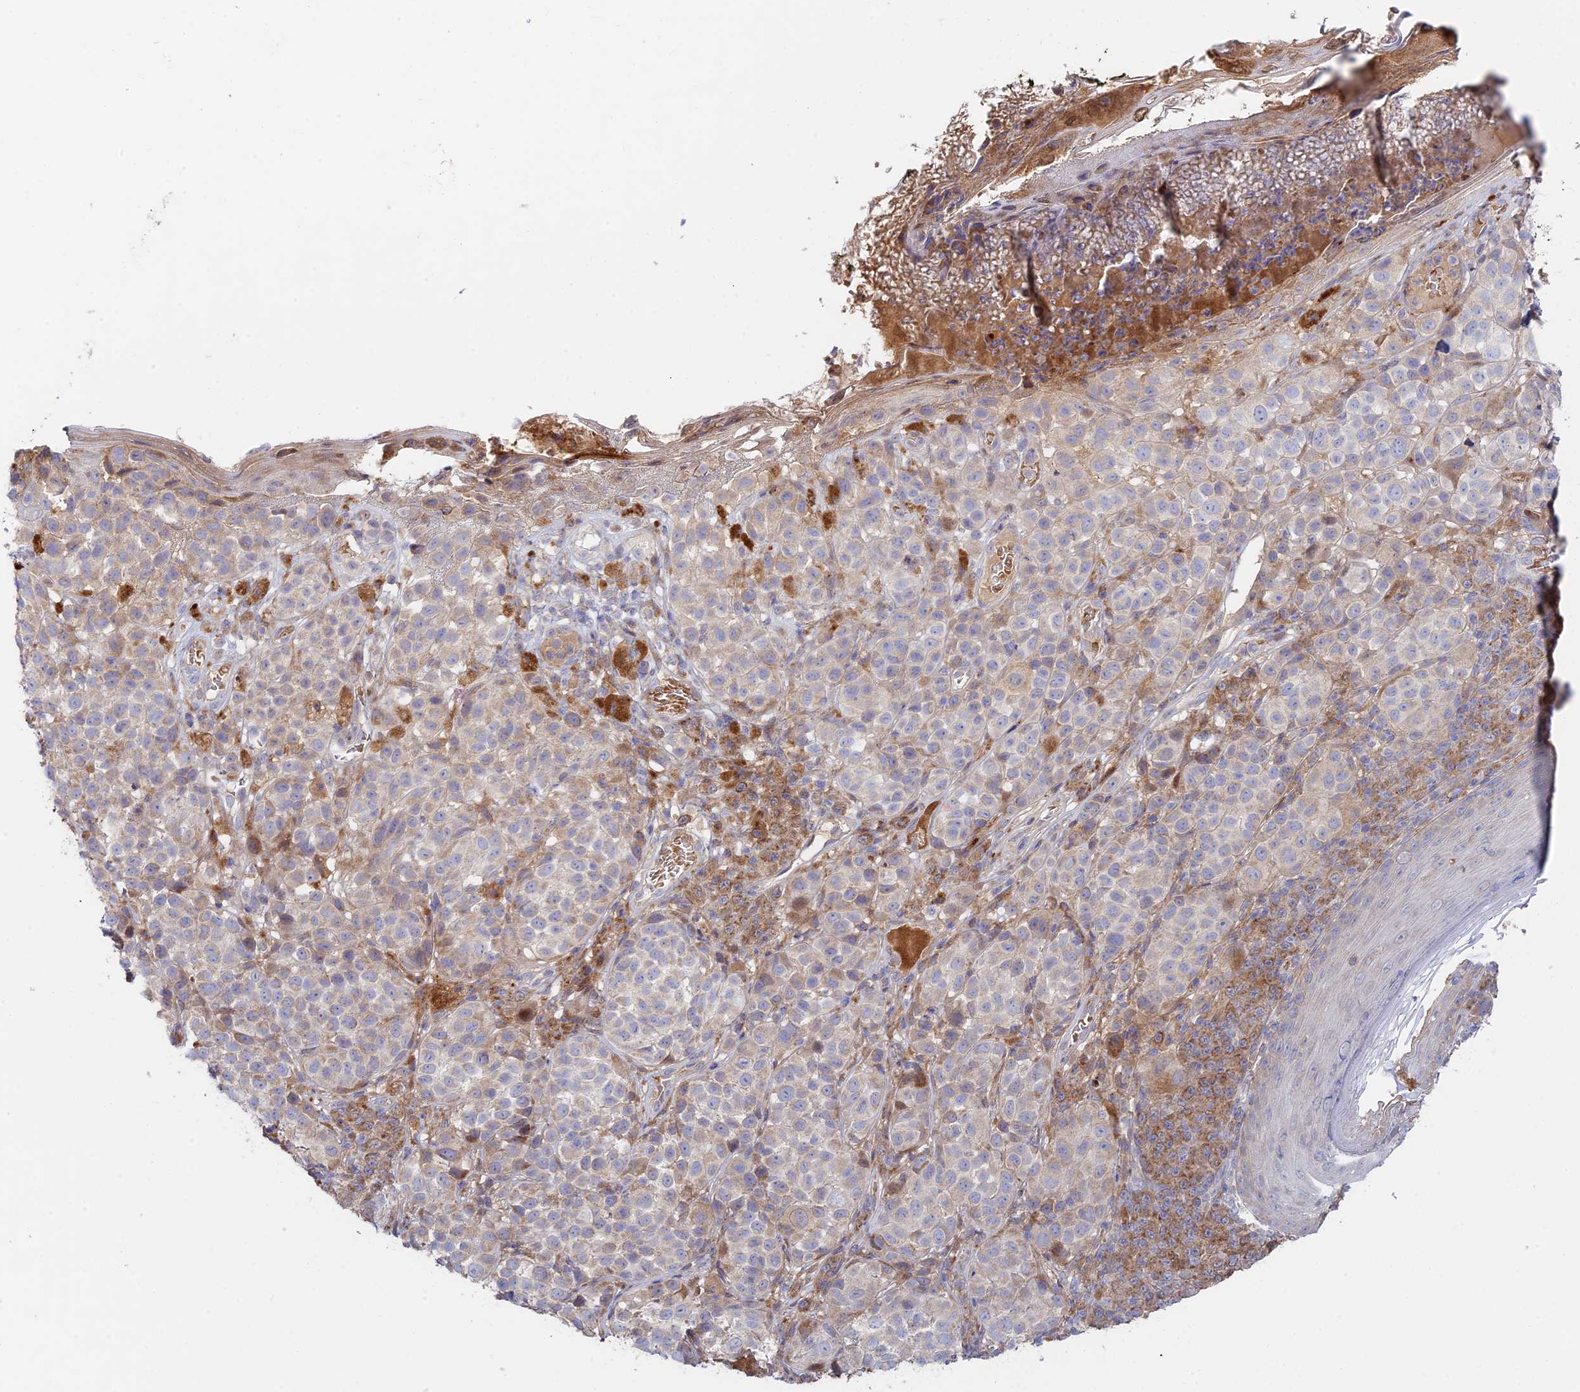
{"staining": {"intensity": "negative", "quantity": "none", "location": "none"}, "tissue": "melanoma", "cell_type": "Tumor cells", "image_type": "cancer", "snomed": [{"axis": "morphology", "description": "Malignant melanoma, NOS"}, {"axis": "topography", "description": "Skin"}], "caption": "An immunohistochemistry histopathology image of melanoma is shown. There is no staining in tumor cells of melanoma. The staining is performed using DAB brown chromogen with nuclei counter-stained in using hematoxylin.", "gene": "FUOM", "patient": {"sex": "male", "age": 38}}